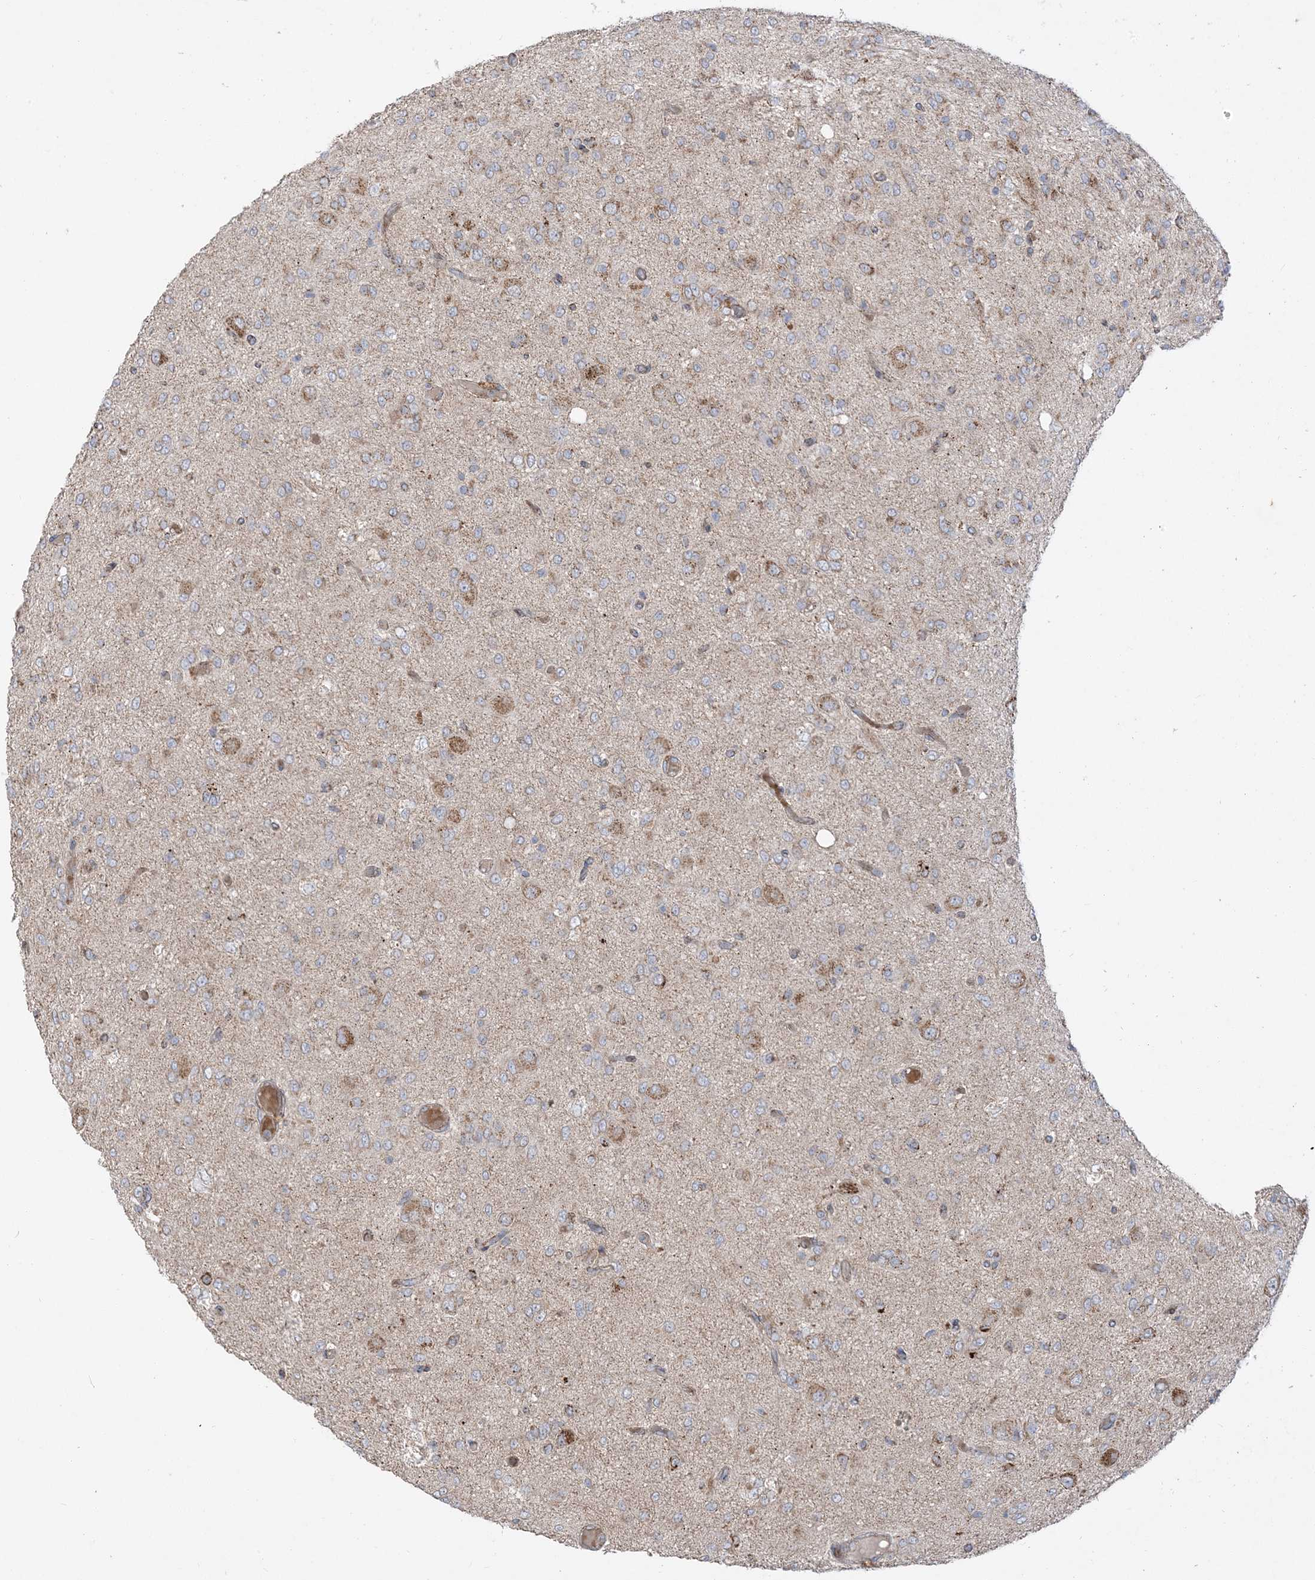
{"staining": {"intensity": "strong", "quantity": "<25%", "location": "cytoplasmic/membranous"}, "tissue": "glioma", "cell_type": "Tumor cells", "image_type": "cancer", "snomed": [{"axis": "morphology", "description": "Glioma, malignant, High grade"}, {"axis": "topography", "description": "Brain"}], "caption": "The micrograph shows staining of glioma, revealing strong cytoplasmic/membranous protein staining (brown color) within tumor cells.", "gene": "AARS2", "patient": {"sex": "female", "age": 59}}